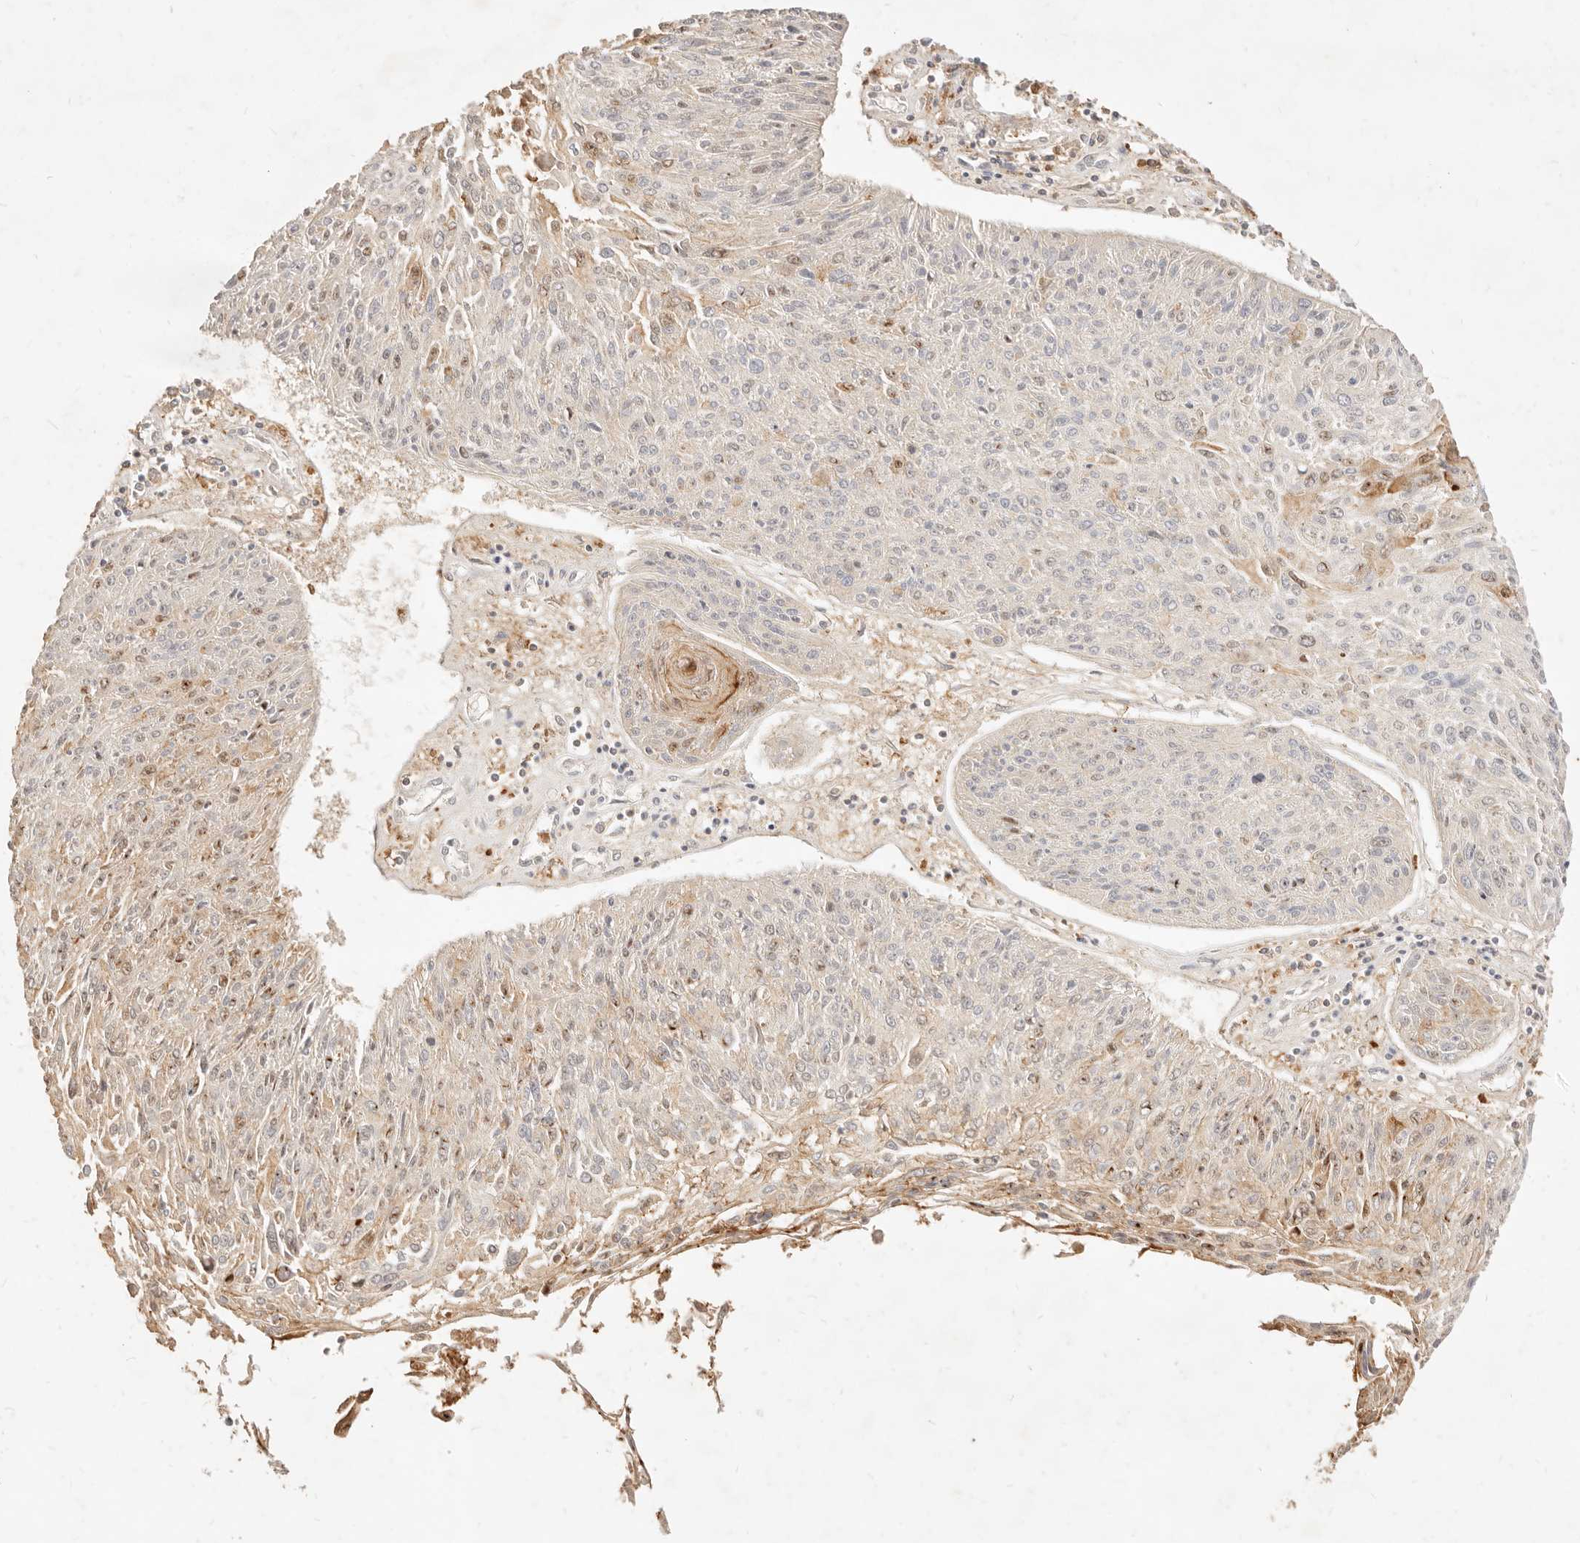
{"staining": {"intensity": "negative", "quantity": "none", "location": "none"}, "tissue": "cervical cancer", "cell_type": "Tumor cells", "image_type": "cancer", "snomed": [{"axis": "morphology", "description": "Squamous cell carcinoma, NOS"}, {"axis": "topography", "description": "Cervix"}], "caption": "Protein analysis of cervical squamous cell carcinoma exhibits no significant positivity in tumor cells.", "gene": "TMTC2", "patient": {"sex": "female", "age": 51}}